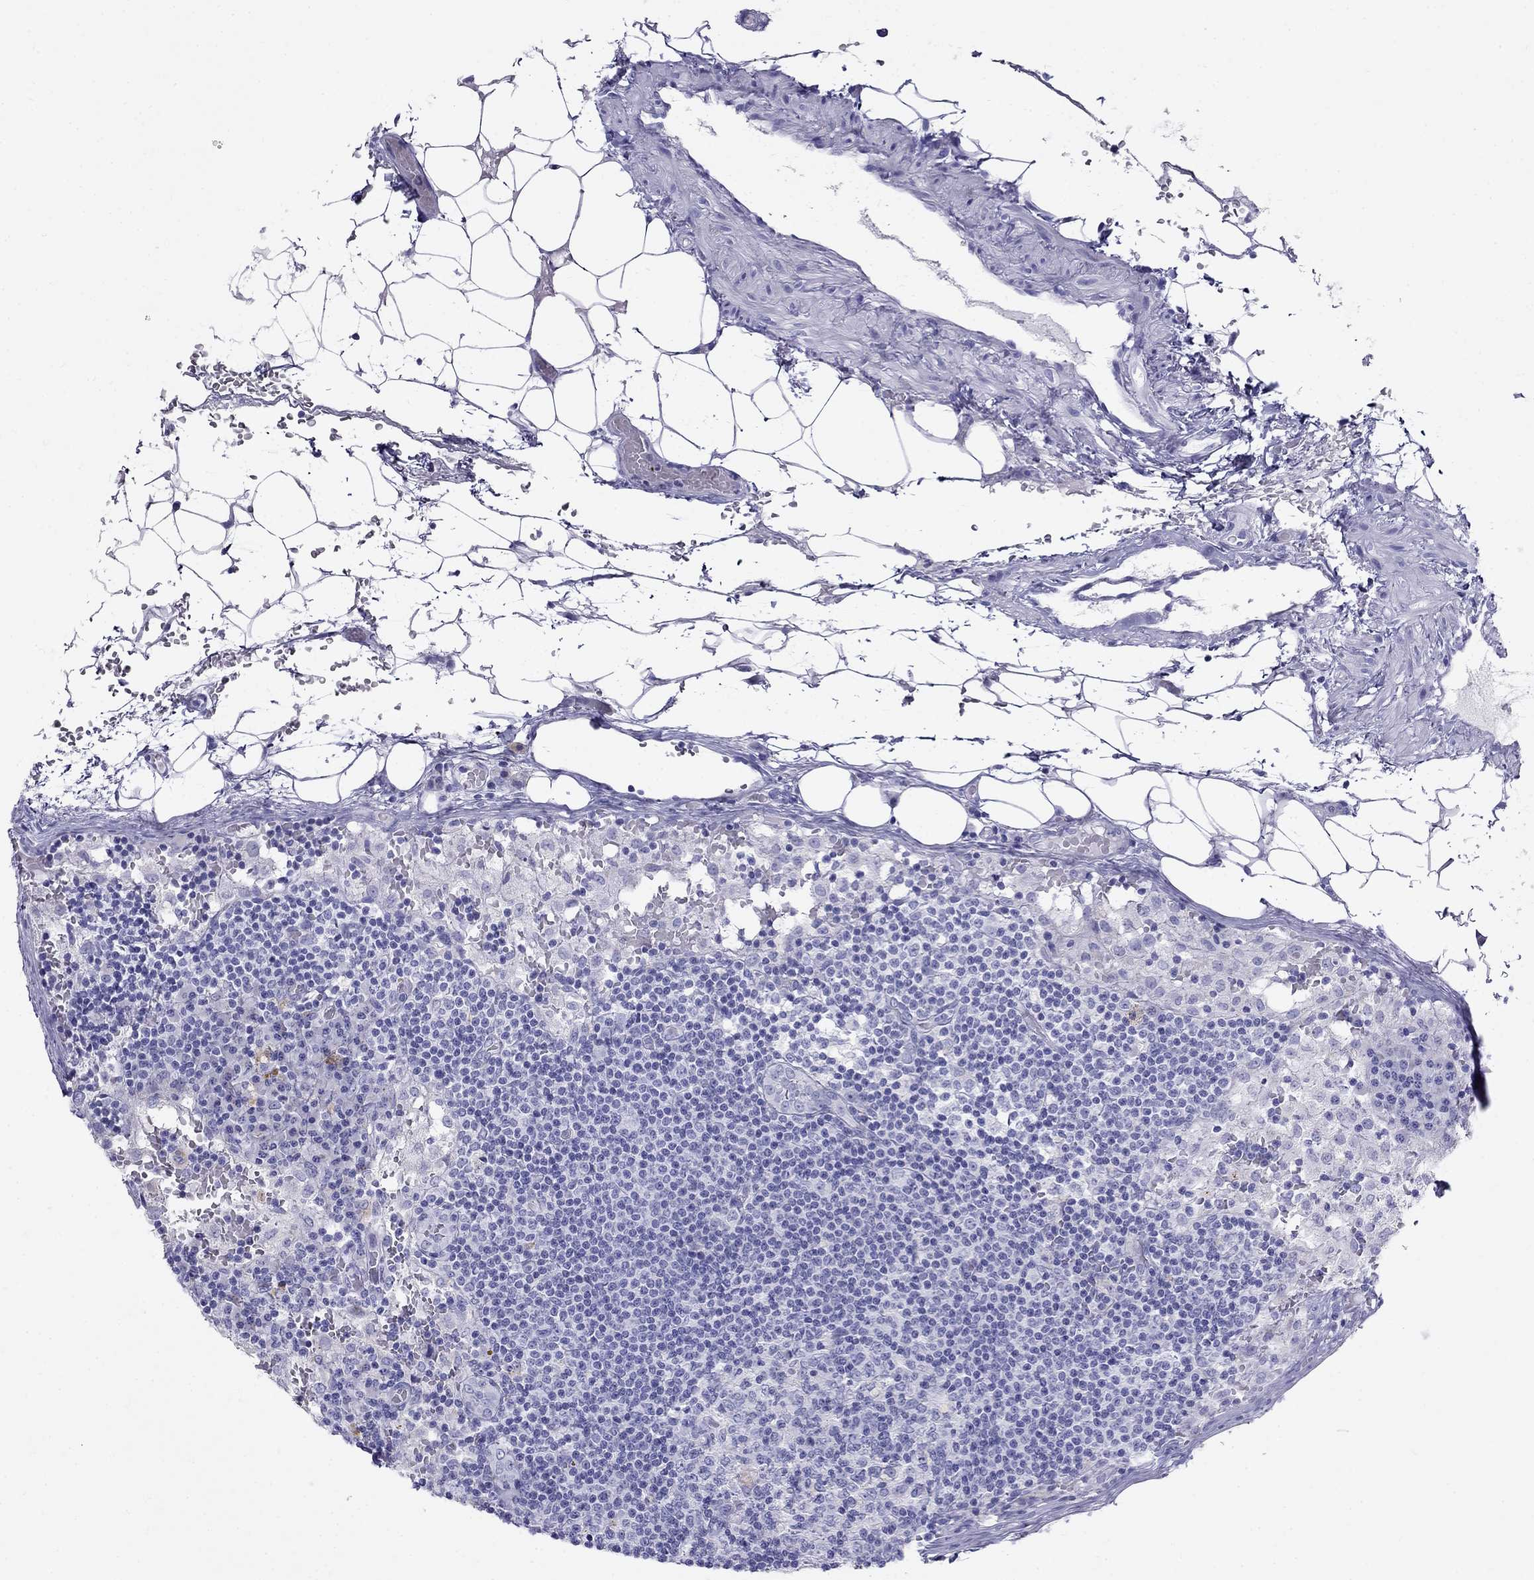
{"staining": {"intensity": "negative", "quantity": "none", "location": "none"}, "tissue": "lymph node", "cell_type": "Germinal center cells", "image_type": "normal", "snomed": [{"axis": "morphology", "description": "Normal tissue, NOS"}, {"axis": "topography", "description": "Lymph node"}], "caption": "A high-resolution image shows immunohistochemistry (IHC) staining of benign lymph node, which shows no significant staining in germinal center cells. (Stains: DAB (3,3'-diaminobenzidine) immunohistochemistry with hematoxylin counter stain, Microscopy: brightfield microscopy at high magnification).", "gene": "MC5R", "patient": {"sex": "male", "age": 62}}